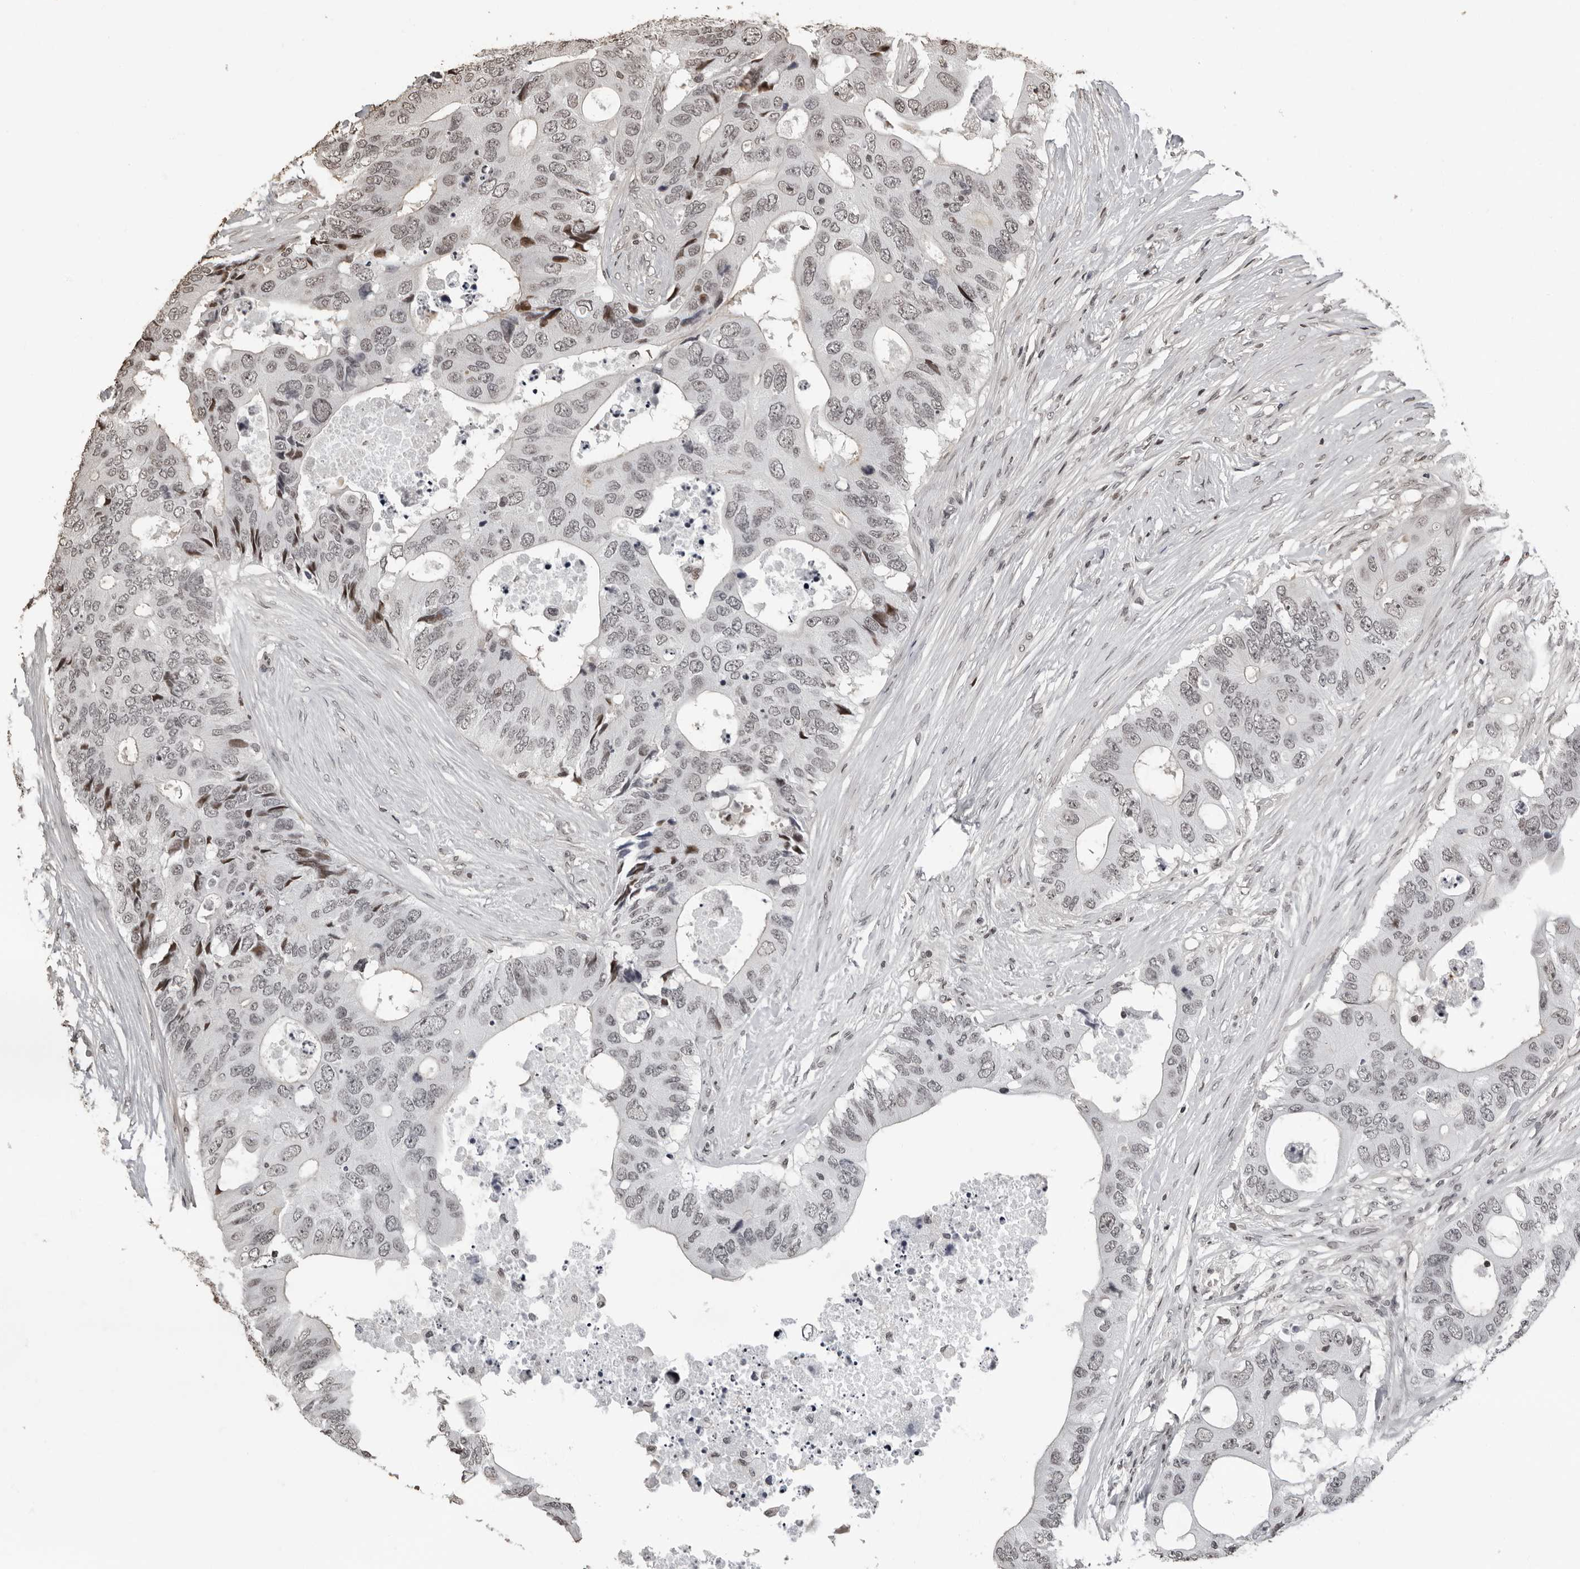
{"staining": {"intensity": "weak", "quantity": "25%-75%", "location": "nuclear"}, "tissue": "colorectal cancer", "cell_type": "Tumor cells", "image_type": "cancer", "snomed": [{"axis": "morphology", "description": "Adenocarcinoma, NOS"}, {"axis": "topography", "description": "Colon"}], "caption": "This is a photomicrograph of immunohistochemistry (IHC) staining of adenocarcinoma (colorectal), which shows weak positivity in the nuclear of tumor cells.", "gene": "ORC1", "patient": {"sex": "male", "age": 71}}